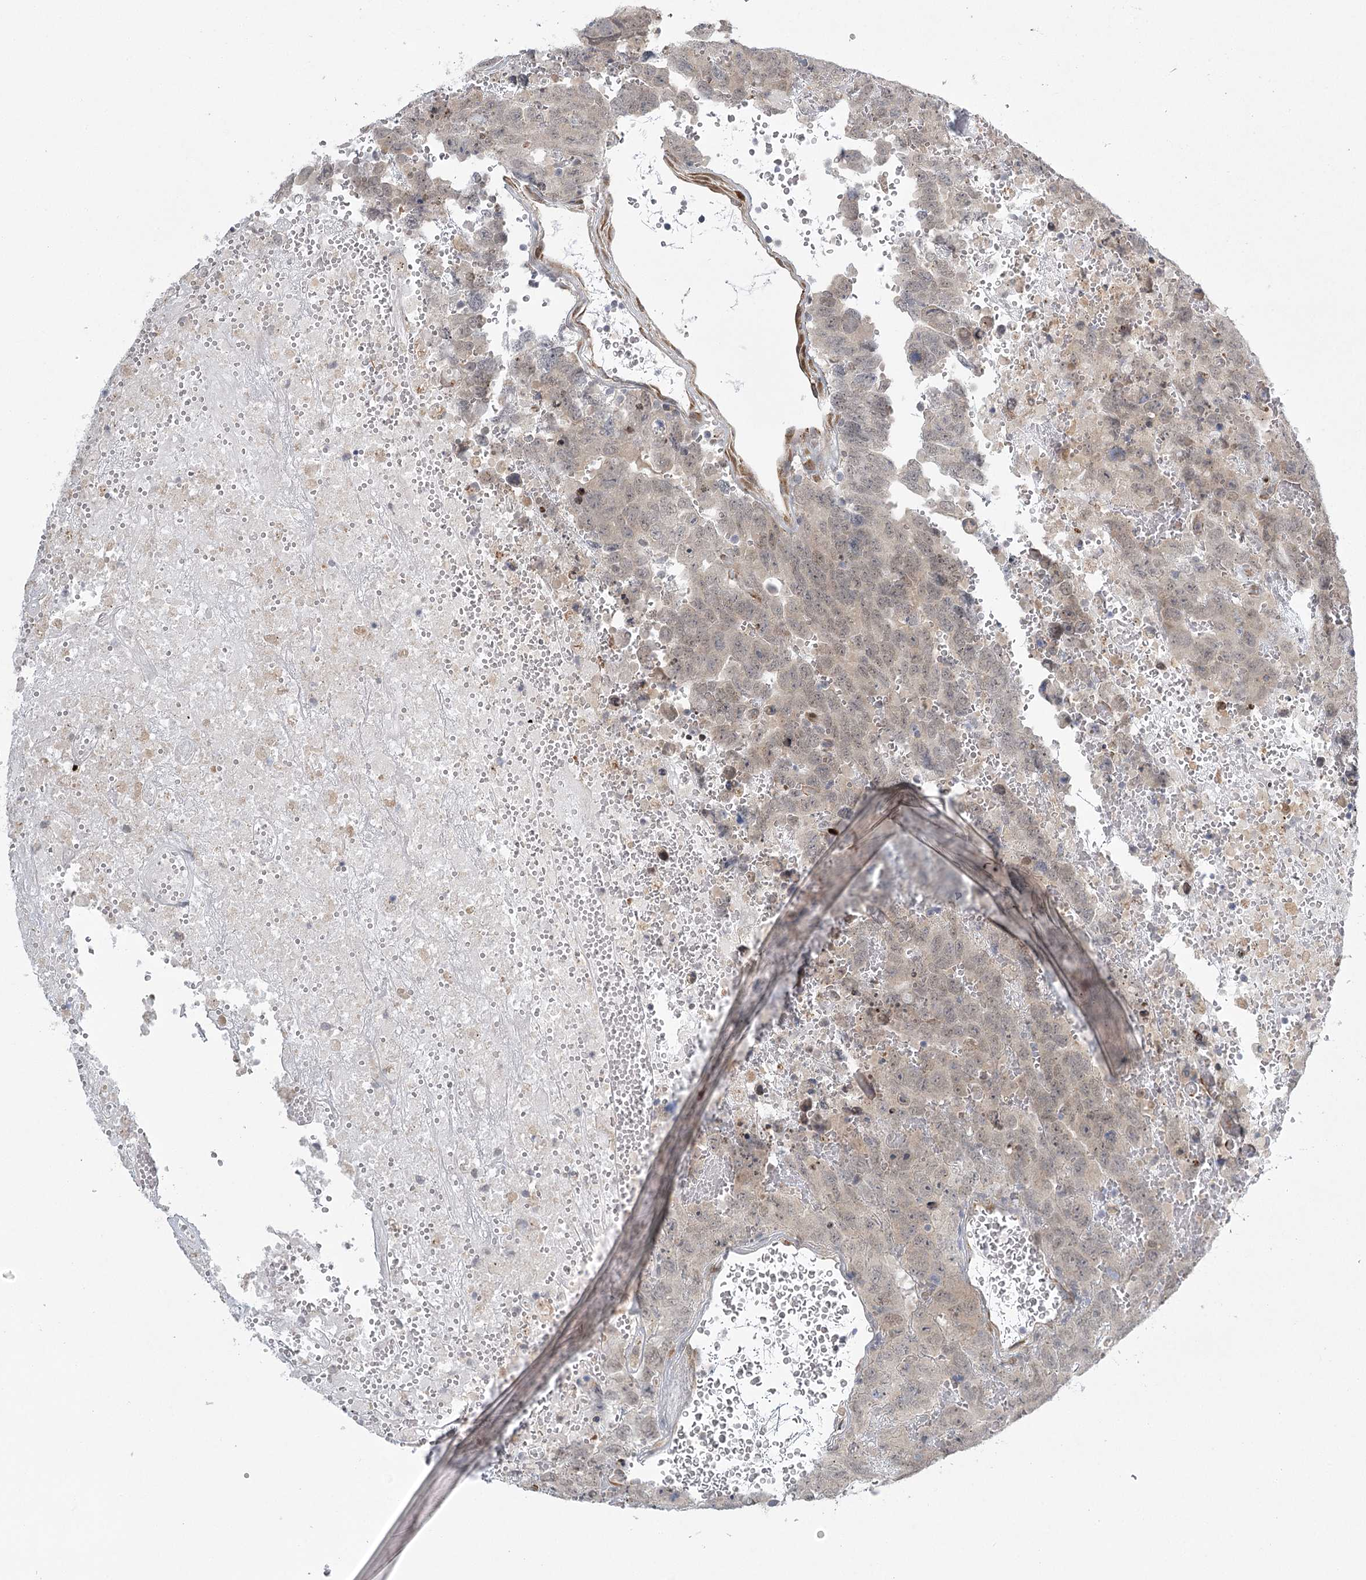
{"staining": {"intensity": "negative", "quantity": "none", "location": "none"}, "tissue": "testis cancer", "cell_type": "Tumor cells", "image_type": "cancer", "snomed": [{"axis": "morphology", "description": "Carcinoma, Embryonal, NOS"}, {"axis": "topography", "description": "Testis"}], "caption": "This is an IHC micrograph of testis cancer. There is no positivity in tumor cells.", "gene": "MED28", "patient": {"sex": "male", "age": 45}}